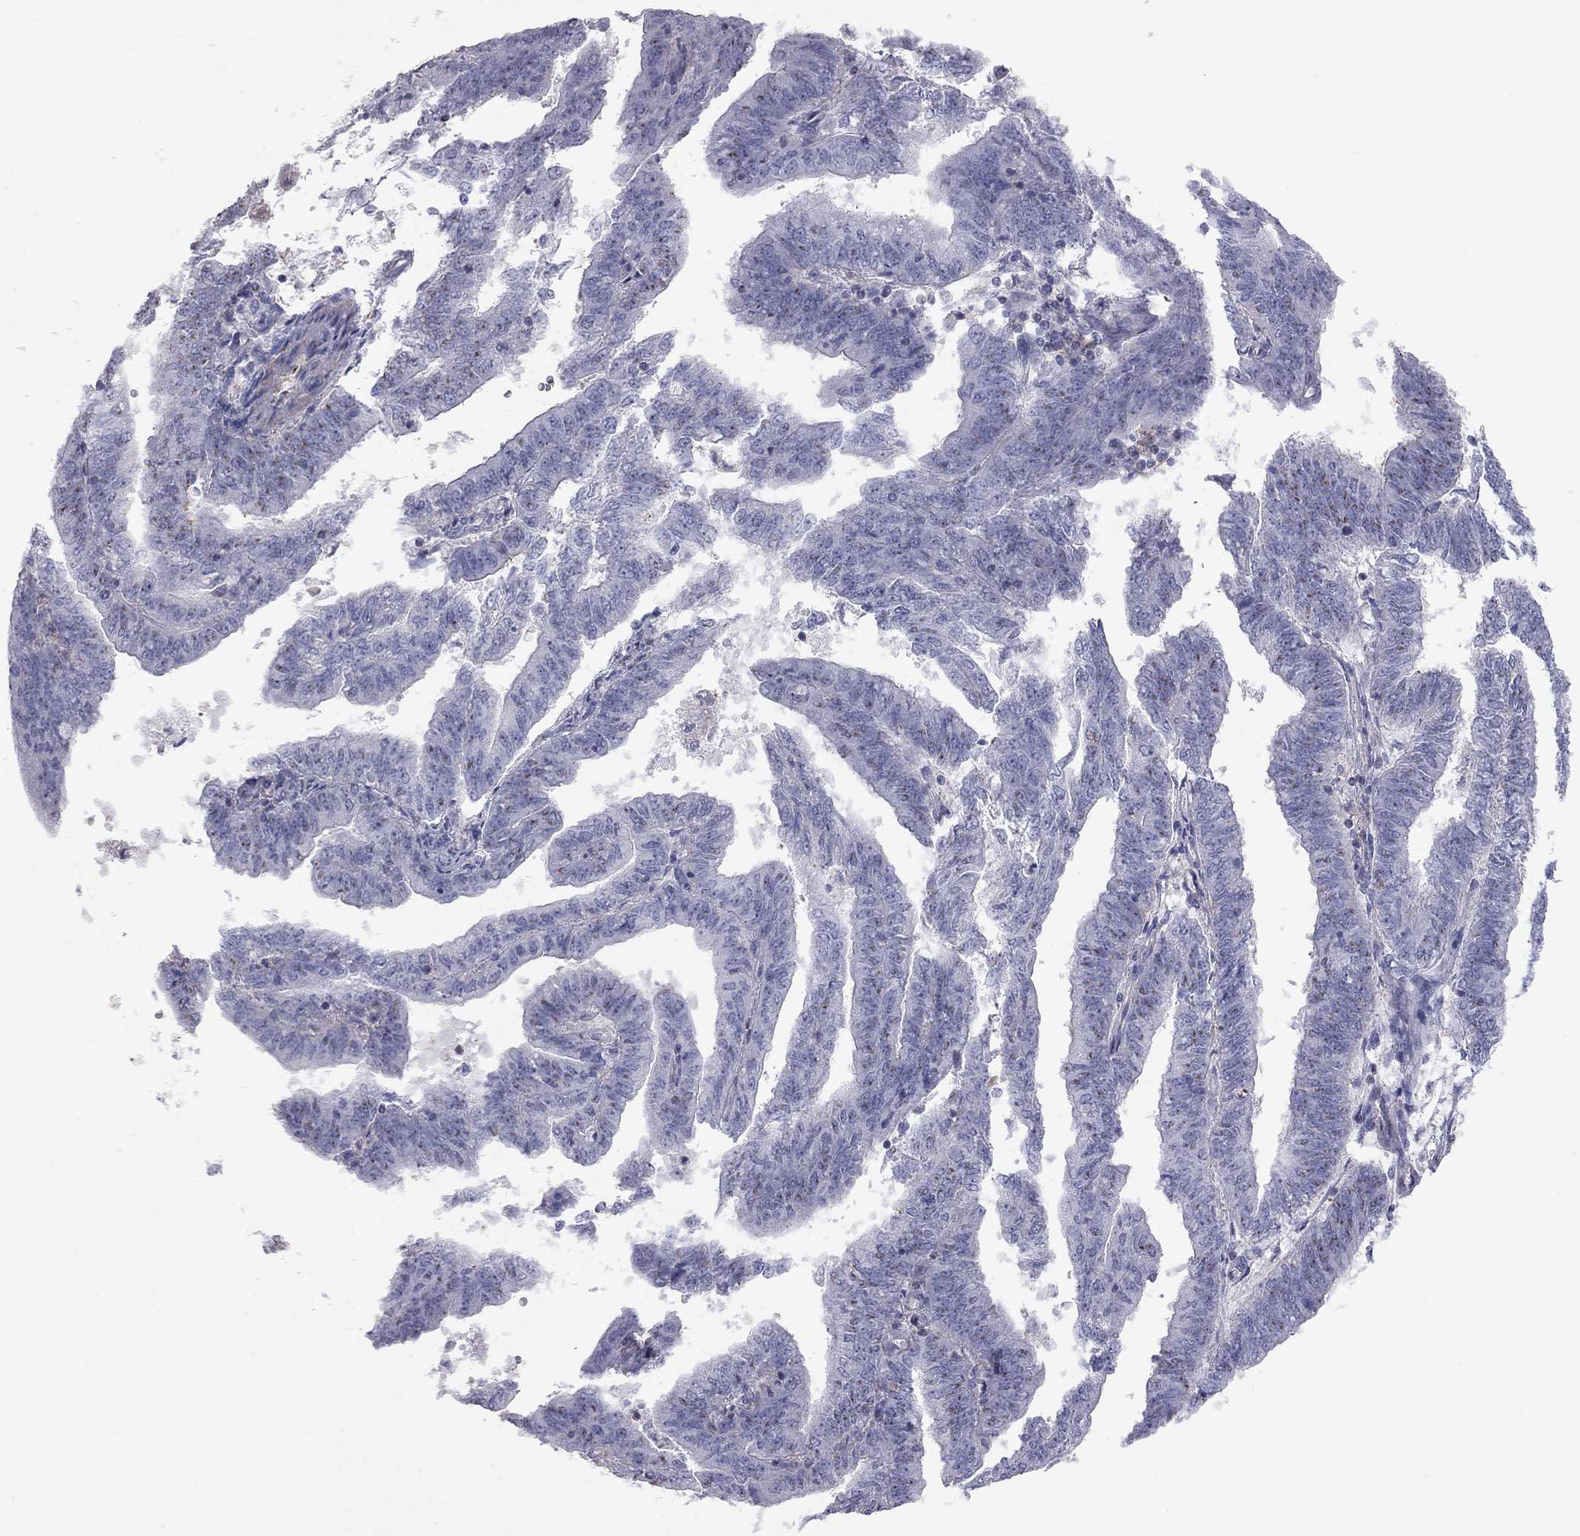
{"staining": {"intensity": "negative", "quantity": "none", "location": "none"}, "tissue": "endometrial cancer", "cell_type": "Tumor cells", "image_type": "cancer", "snomed": [{"axis": "morphology", "description": "Adenocarcinoma, NOS"}, {"axis": "topography", "description": "Endometrium"}], "caption": "High power microscopy histopathology image of an immunohistochemistry (IHC) histopathology image of endometrial cancer, revealing no significant expression in tumor cells.", "gene": "ADCYAP1", "patient": {"sex": "female", "age": 82}}